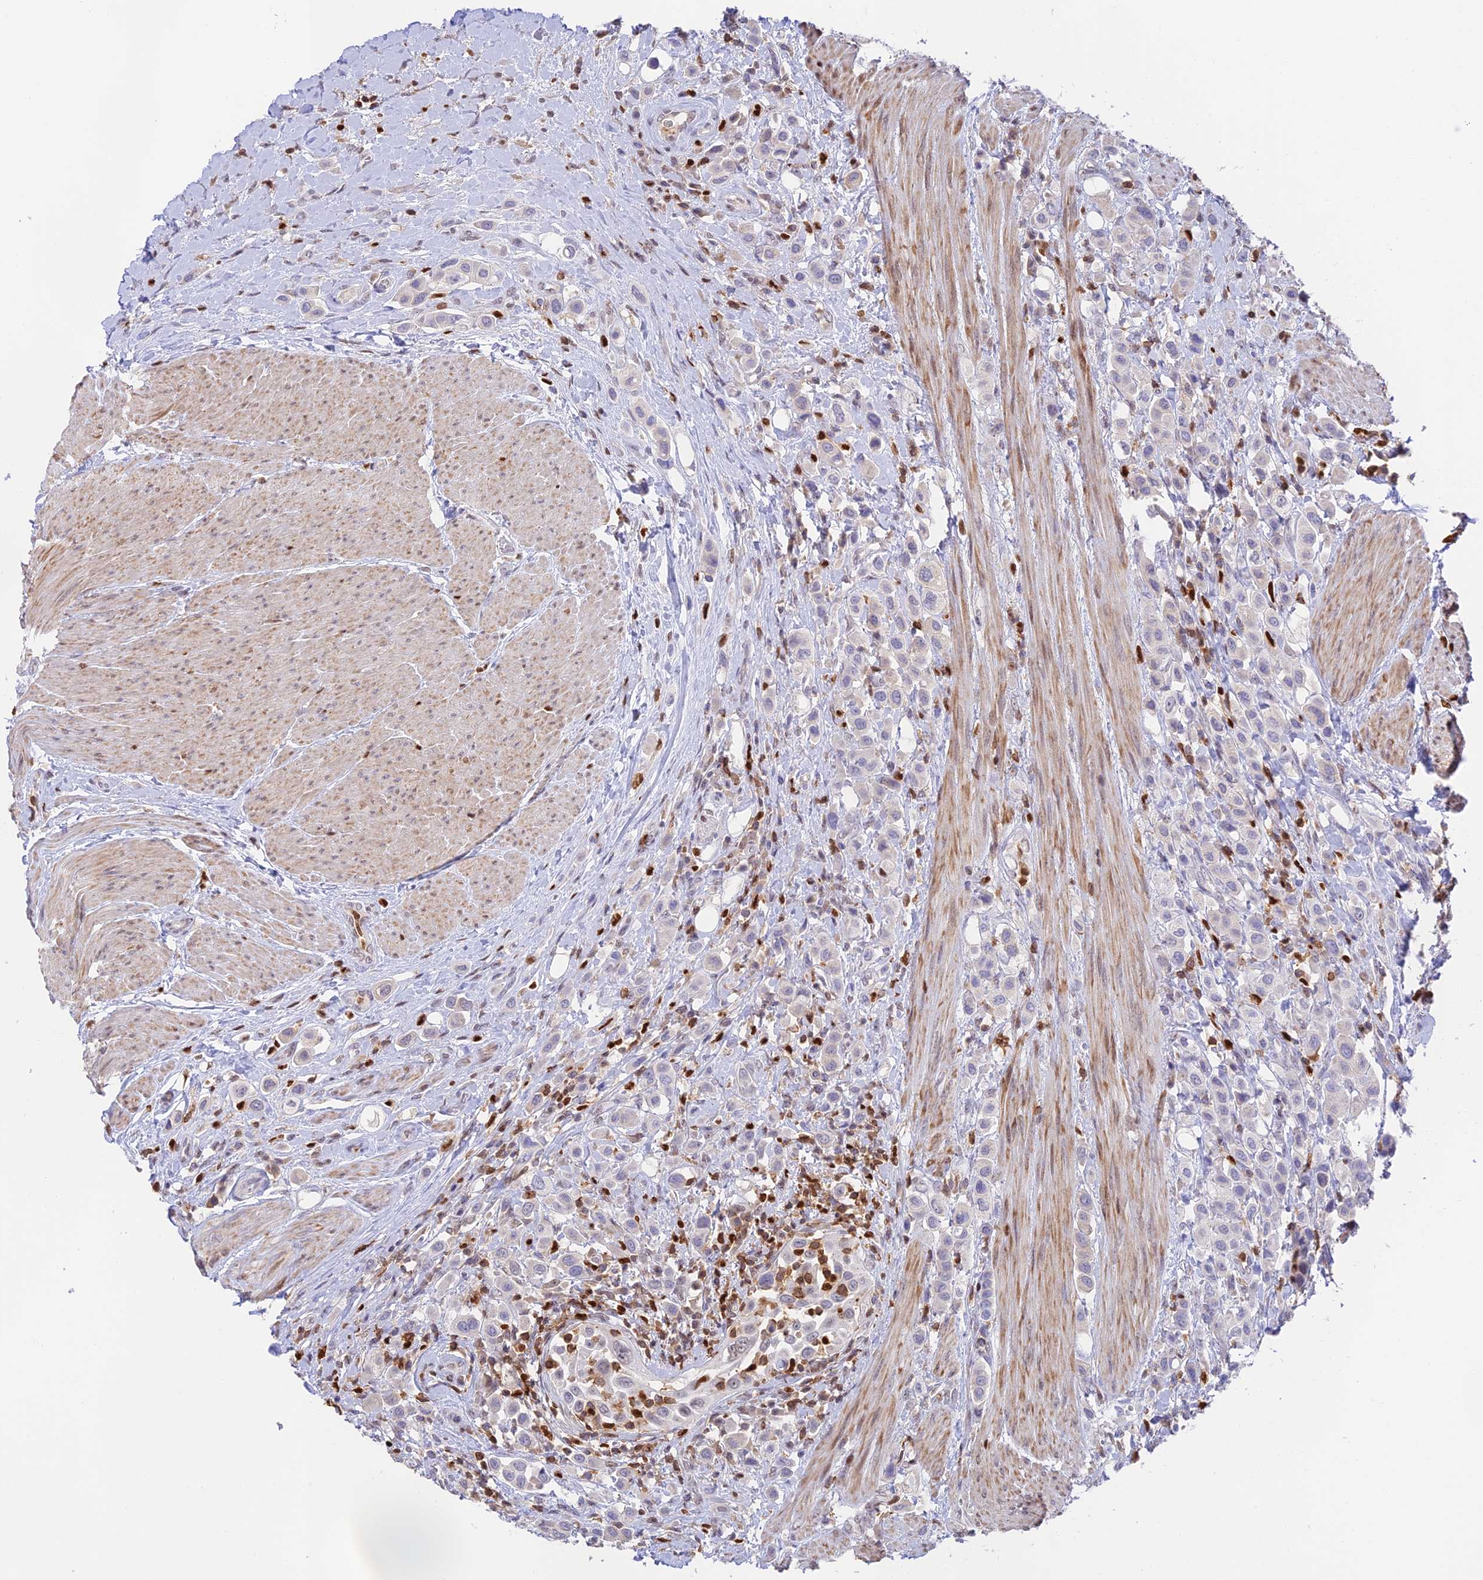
{"staining": {"intensity": "negative", "quantity": "none", "location": "none"}, "tissue": "urothelial cancer", "cell_type": "Tumor cells", "image_type": "cancer", "snomed": [{"axis": "morphology", "description": "Urothelial carcinoma, High grade"}, {"axis": "topography", "description": "Urinary bladder"}], "caption": "This image is of urothelial cancer stained with immunohistochemistry to label a protein in brown with the nuclei are counter-stained blue. There is no expression in tumor cells. (Stains: DAB immunohistochemistry (IHC) with hematoxylin counter stain, Microscopy: brightfield microscopy at high magnification).", "gene": "DENND1C", "patient": {"sex": "male", "age": 50}}